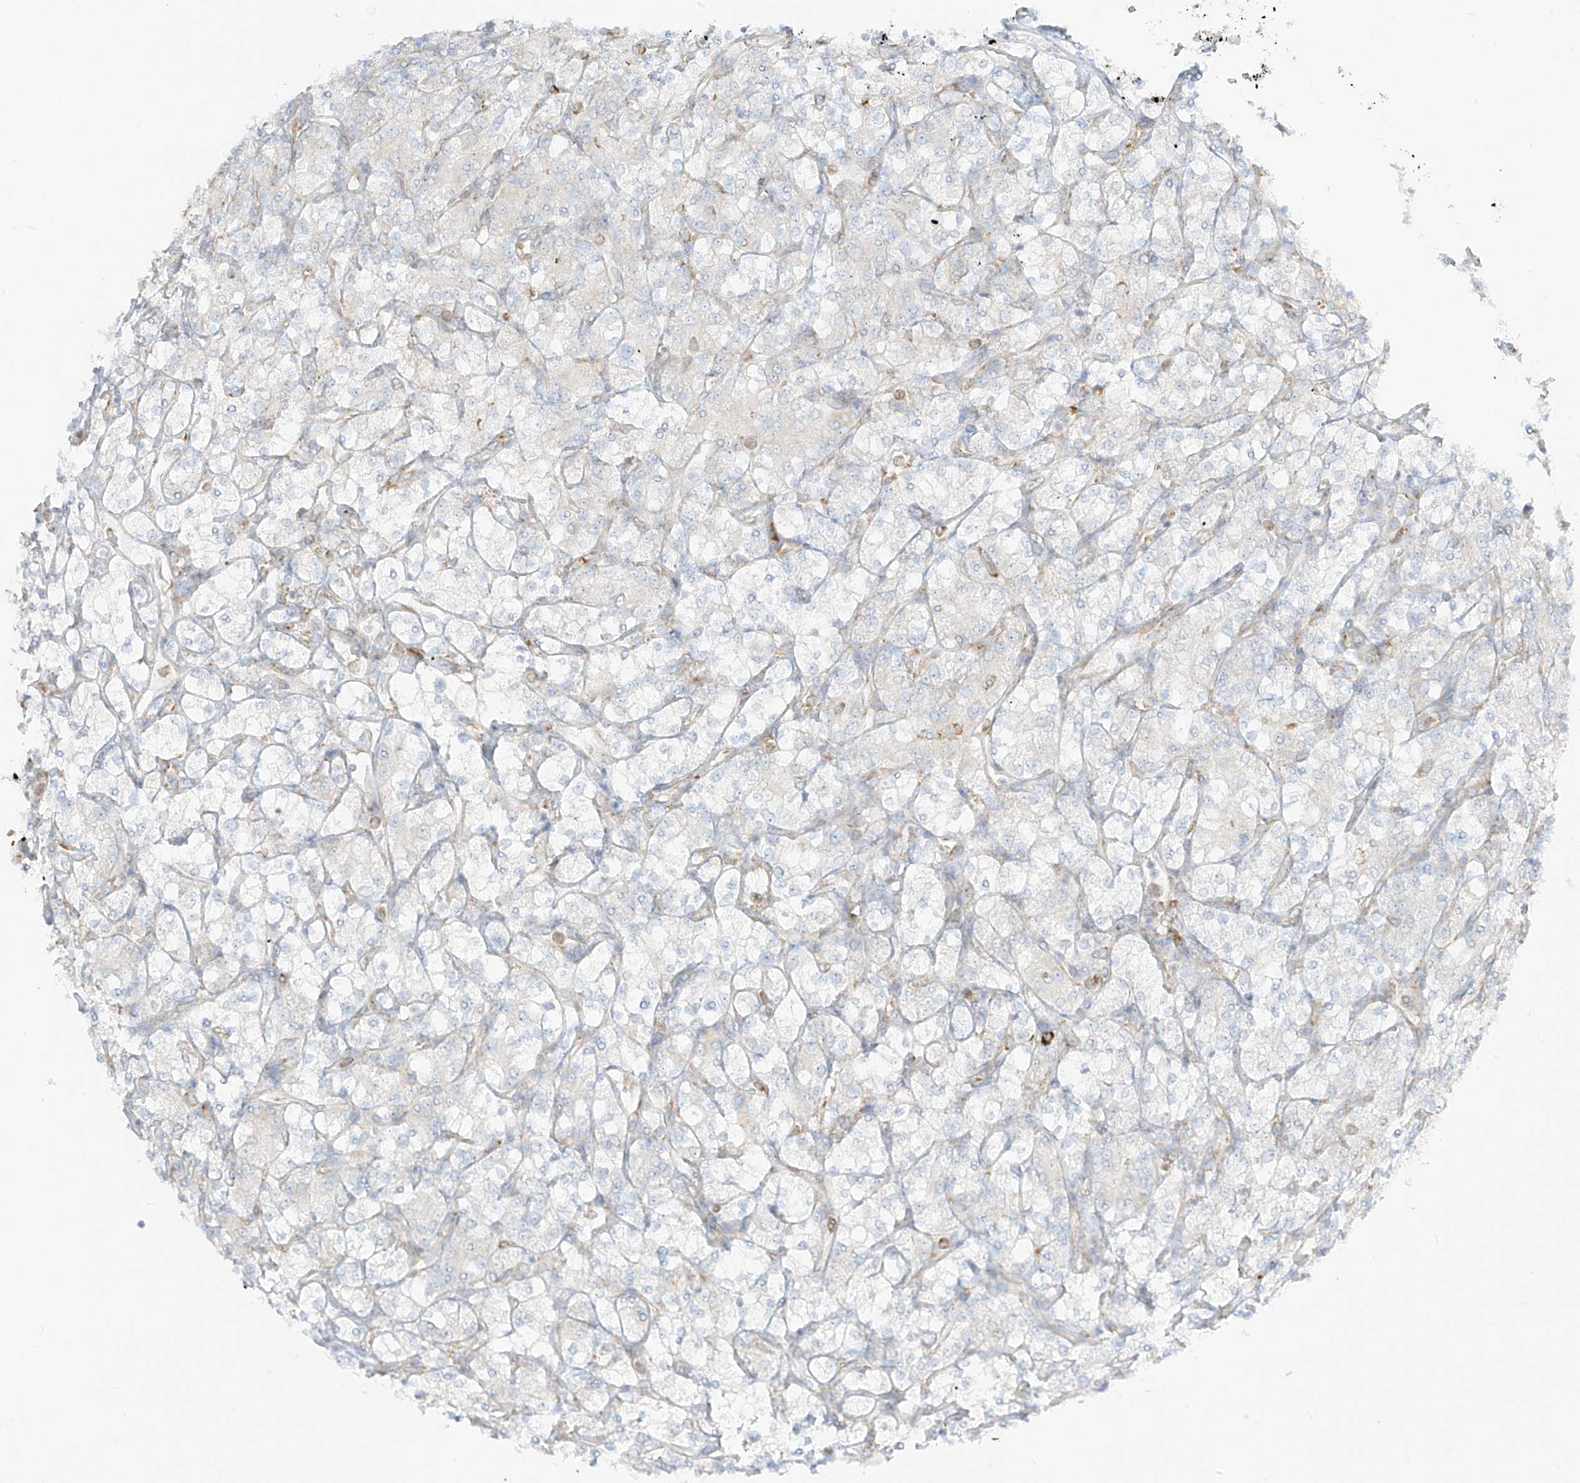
{"staining": {"intensity": "negative", "quantity": "none", "location": "none"}, "tissue": "renal cancer", "cell_type": "Tumor cells", "image_type": "cancer", "snomed": [{"axis": "morphology", "description": "Adenocarcinoma, NOS"}, {"axis": "topography", "description": "Kidney"}], "caption": "DAB (3,3'-diaminobenzidine) immunohistochemical staining of adenocarcinoma (renal) shows no significant positivity in tumor cells.", "gene": "LRRC59", "patient": {"sex": "male", "age": 77}}